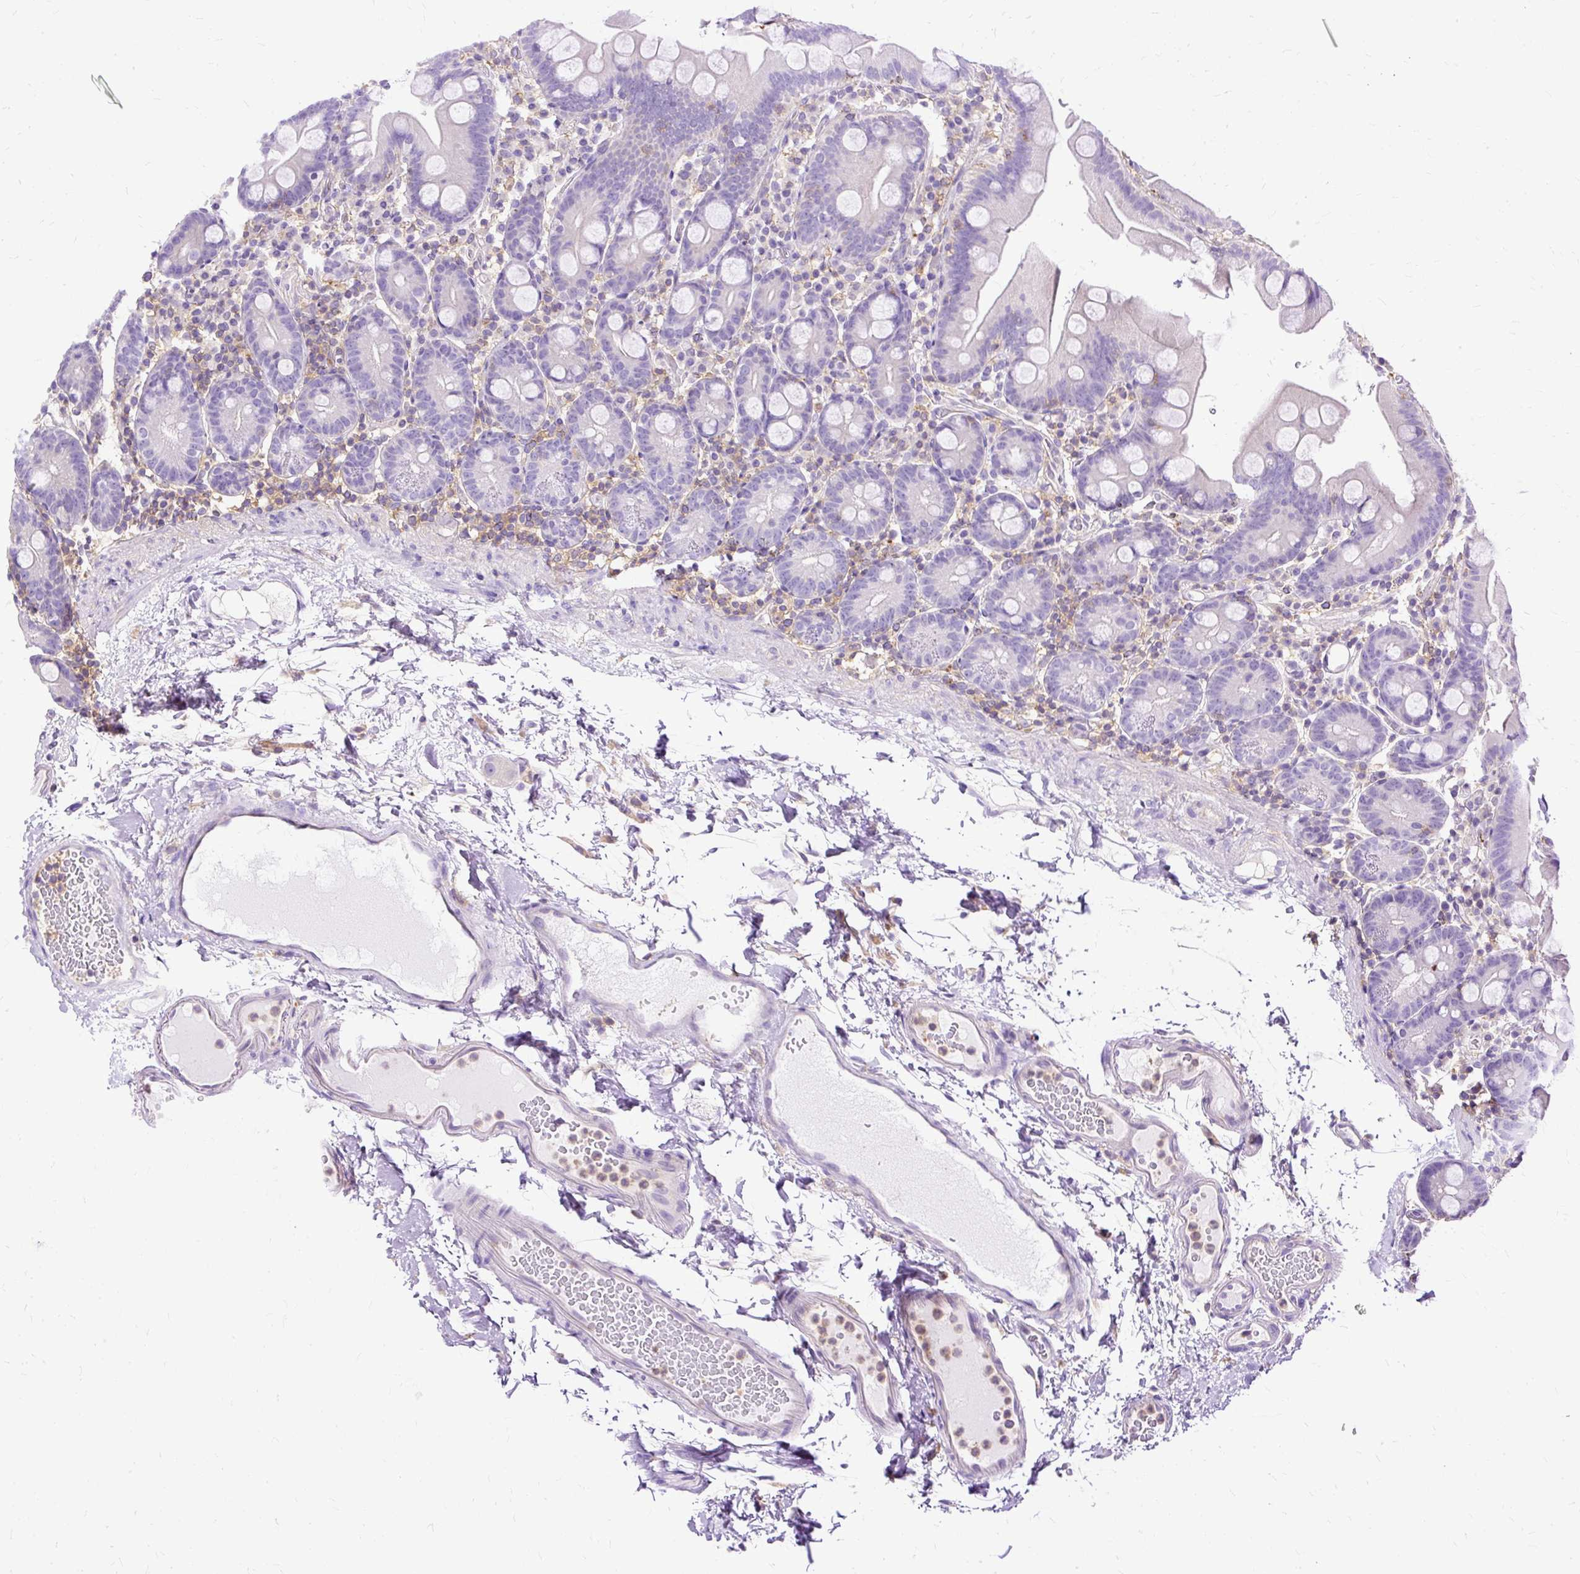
{"staining": {"intensity": "negative", "quantity": "none", "location": "none"}, "tissue": "small intestine", "cell_type": "Glandular cells", "image_type": "normal", "snomed": [{"axis": "morphology", "description": "Normal tissue, NOS"}, {"axis": "topography", "description": "Small intestine"}], "caption": "The immunohistochemistry micrograph has no significant staining in glandular cells of small intestine.", "gene": "TWF2", "patient": {"sex": "female", "age": 68}}